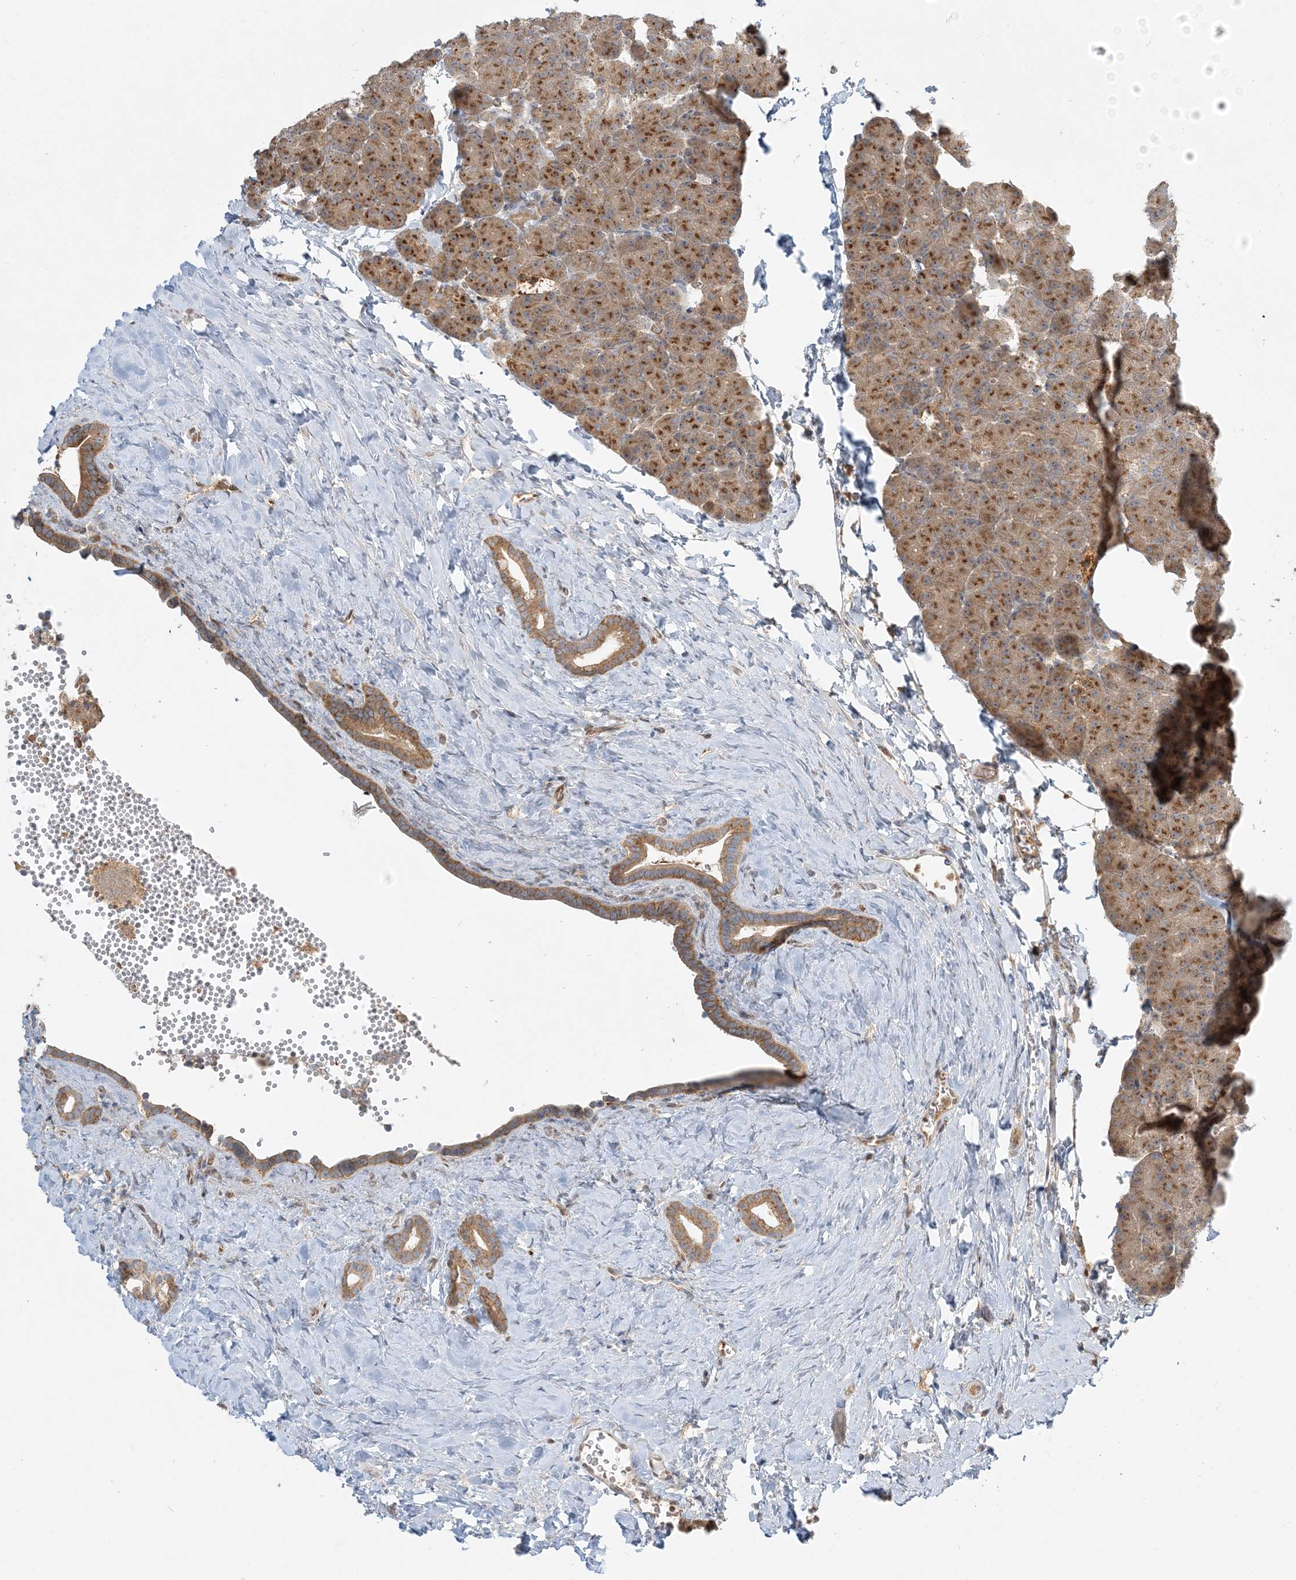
{"staining": {"intensity": "moderate", "quantity": ">75%", "location": "cytoplasmic/membranous"}, "tissue": "pancreas", "cell_type": "Exocrine glandular cells", "image_type": "normal", "snomed": [{"axis": "morphology", "description": "Normal tissue, NOS"}, {"axis": "morphology", "description": "Carcinoid, malignant, NOS"}, {"axis": "topography", "description": "Pancreas"}], "caption": "IHC histopathology image of benign human pancreas stained for a protein (brown), which demonstrates medium levels of moderate cytoplasmic/membranous expression in approximately >75% of exocrine glandular cells.", "gene": "AP1AR", "patient": {"sex": "female", "age": 35}}